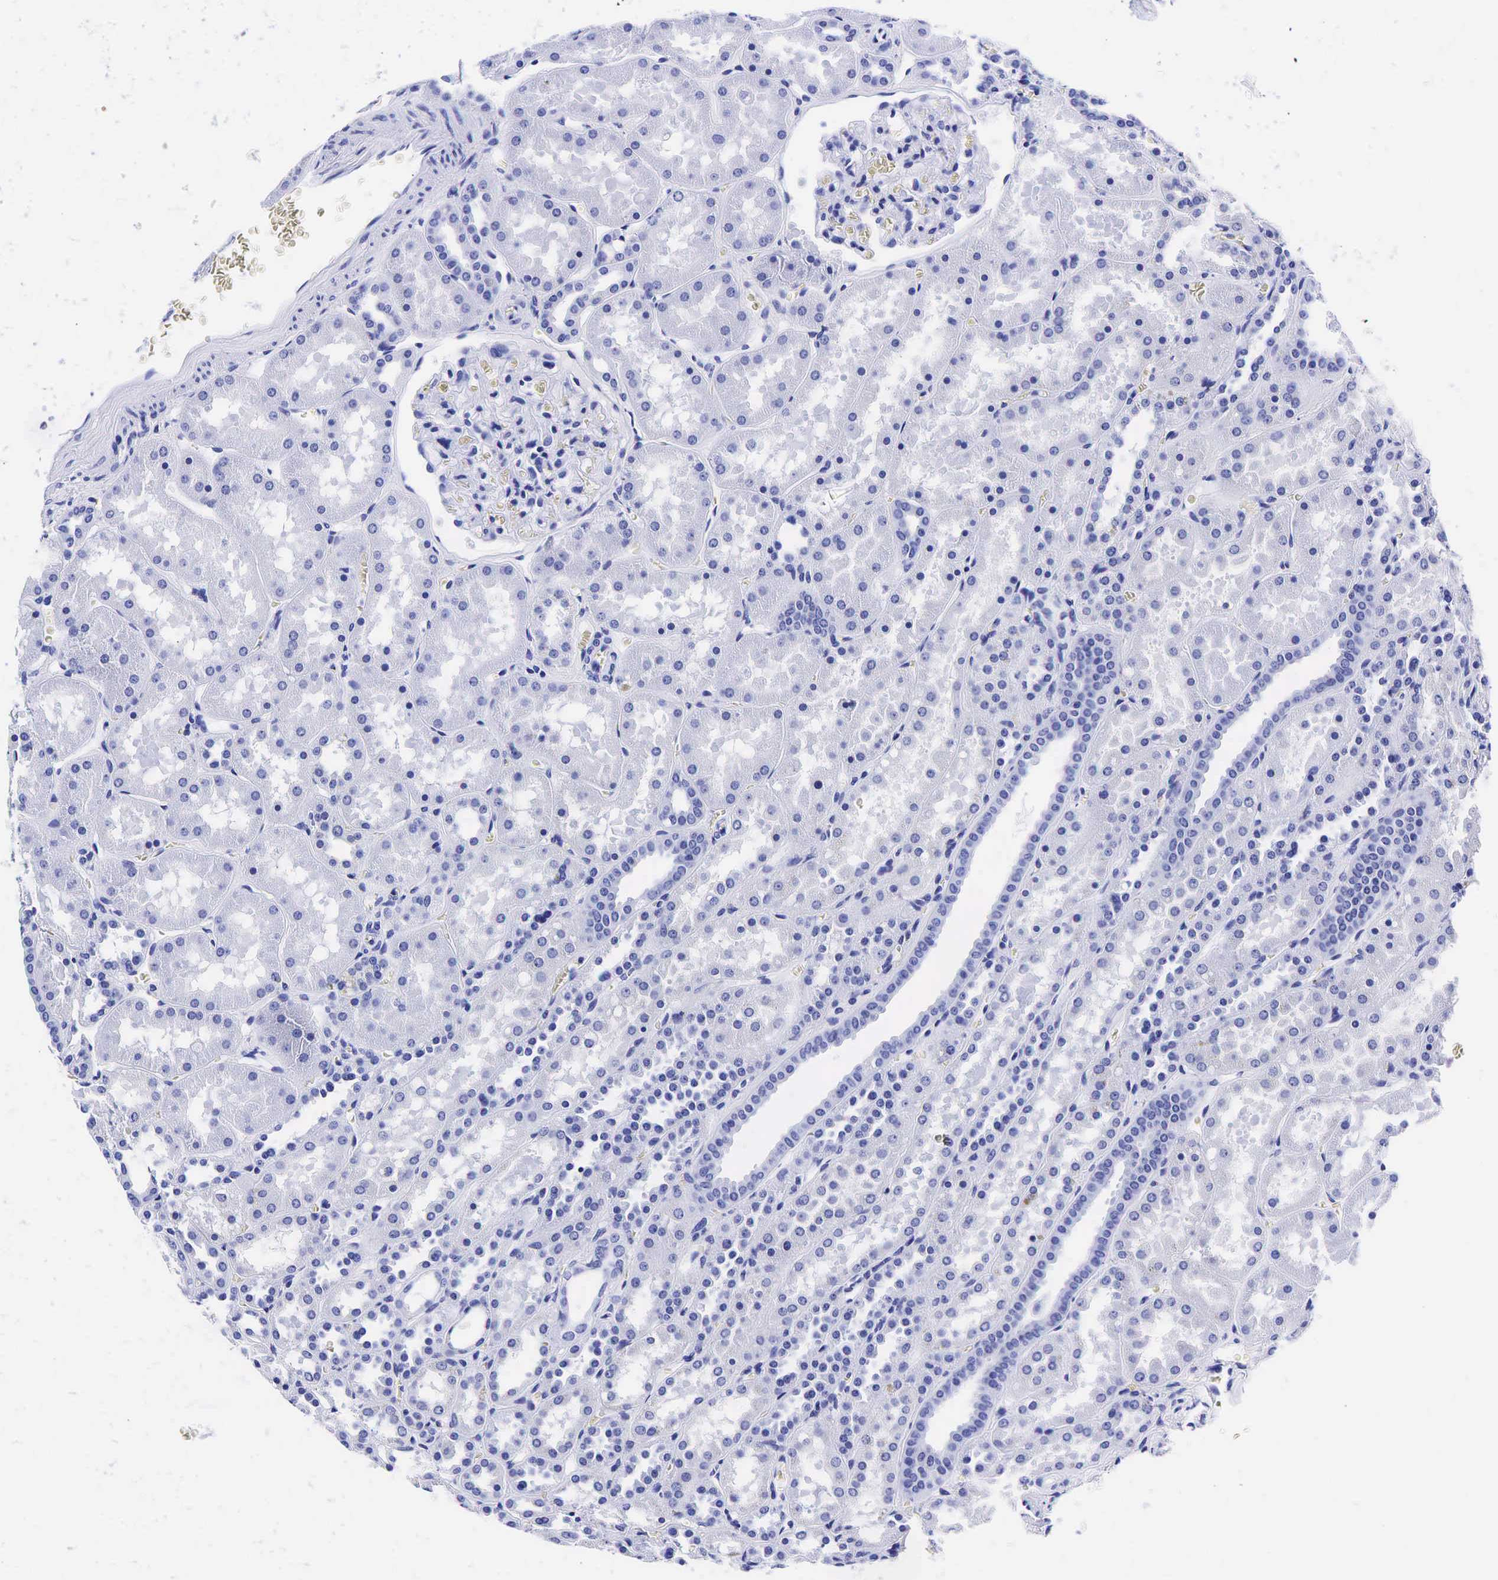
{"staining": {"intensity": "negative", "quantity": "none", "location": "none"}, "tissue": "kidney", "cell_type": "Cells in glomeruli", "image_type": "normal", "snomed": [{"axis": "morphology", "description": "Normal tissue, NOS"}, {"axis": "topography", "description": "Kidney"}], "caption": "An immunohistochemistry (IHC) image of benign kidney is shown. There is no staining in cells in glomeruli of kidney. Nuclei are stained in blue.", "gene": "GAST", "patient": {"sex": "female", "age": 52}}